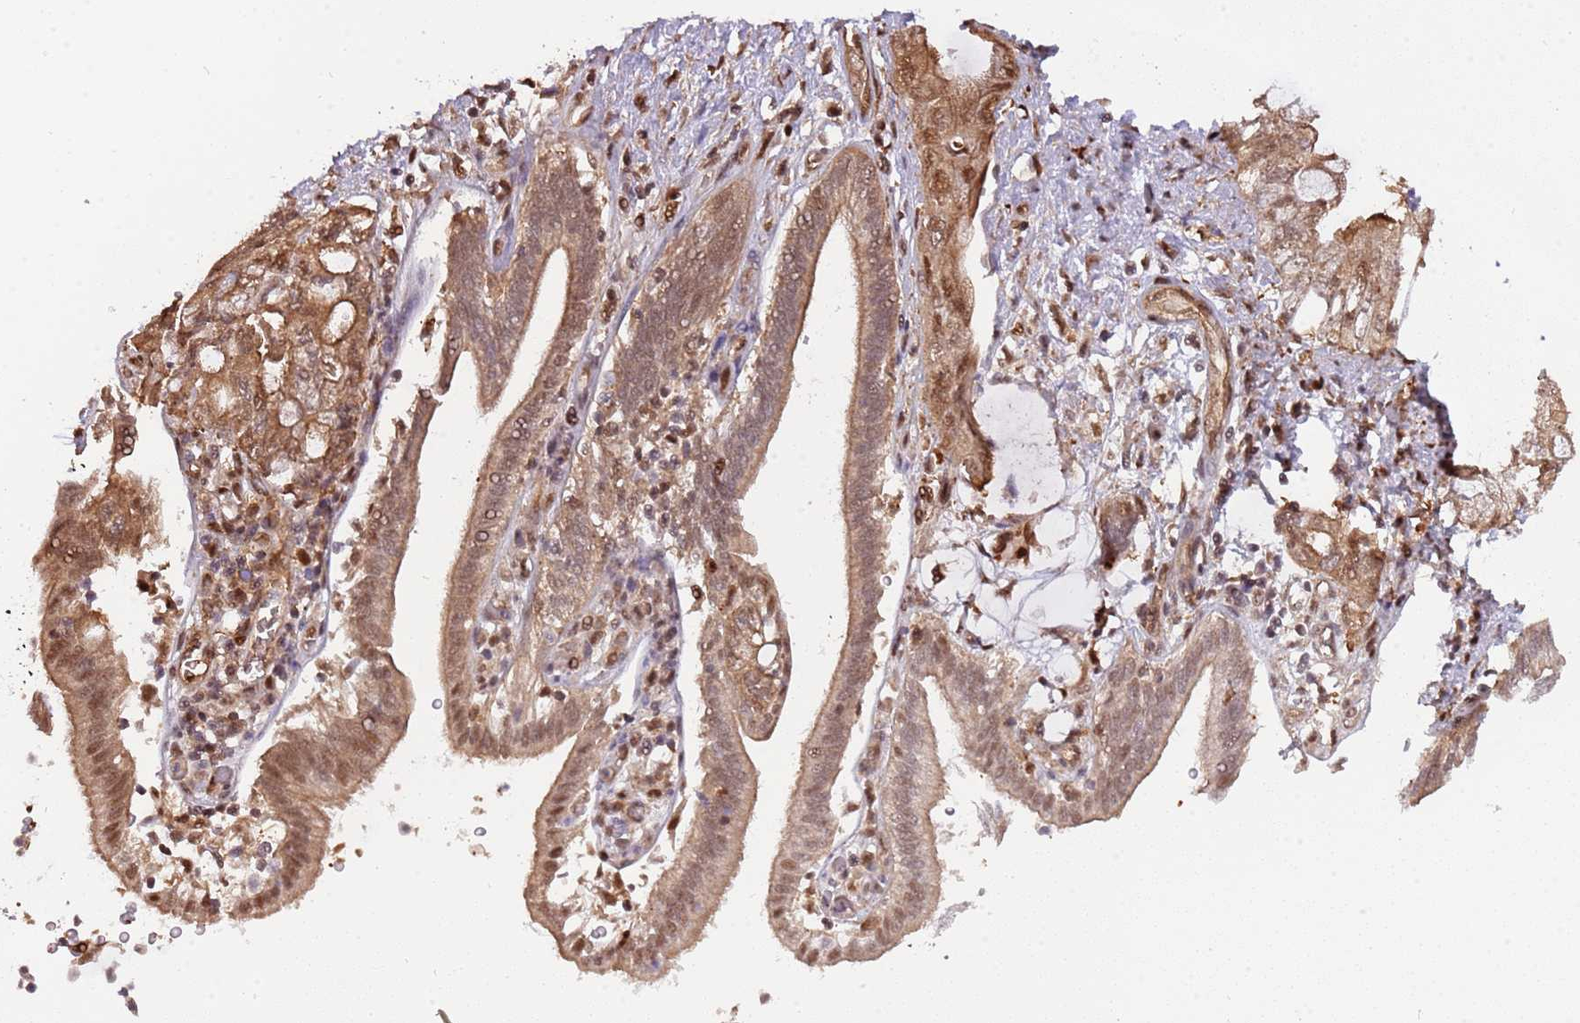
{"staining": {"intensity": "moderate", "quantity": ">75%", "location": "cytoplasmic/membranous,nuclear"}, "tissue": "pancreatic cancer", "cell_type": "Tumor cells", "image_type": "cancer", "snomed": [{"axis": "morphology", "description": "Adenocarcinoma, NOS"}, {"axis": "topography", "description": "Pancreas"}], "caption": "Pancreatic cancer stained with DAB (3,3'-diaminobenzidine) IHC reveals medium levels of moderate cytoplasmic/membranous and nuclear expression in about >75% of tumor cells. (IHC, brightfield microscopy, high magnification).", "gene": "PLSCR5", "patient": {"sex": "female", "age": 73}}